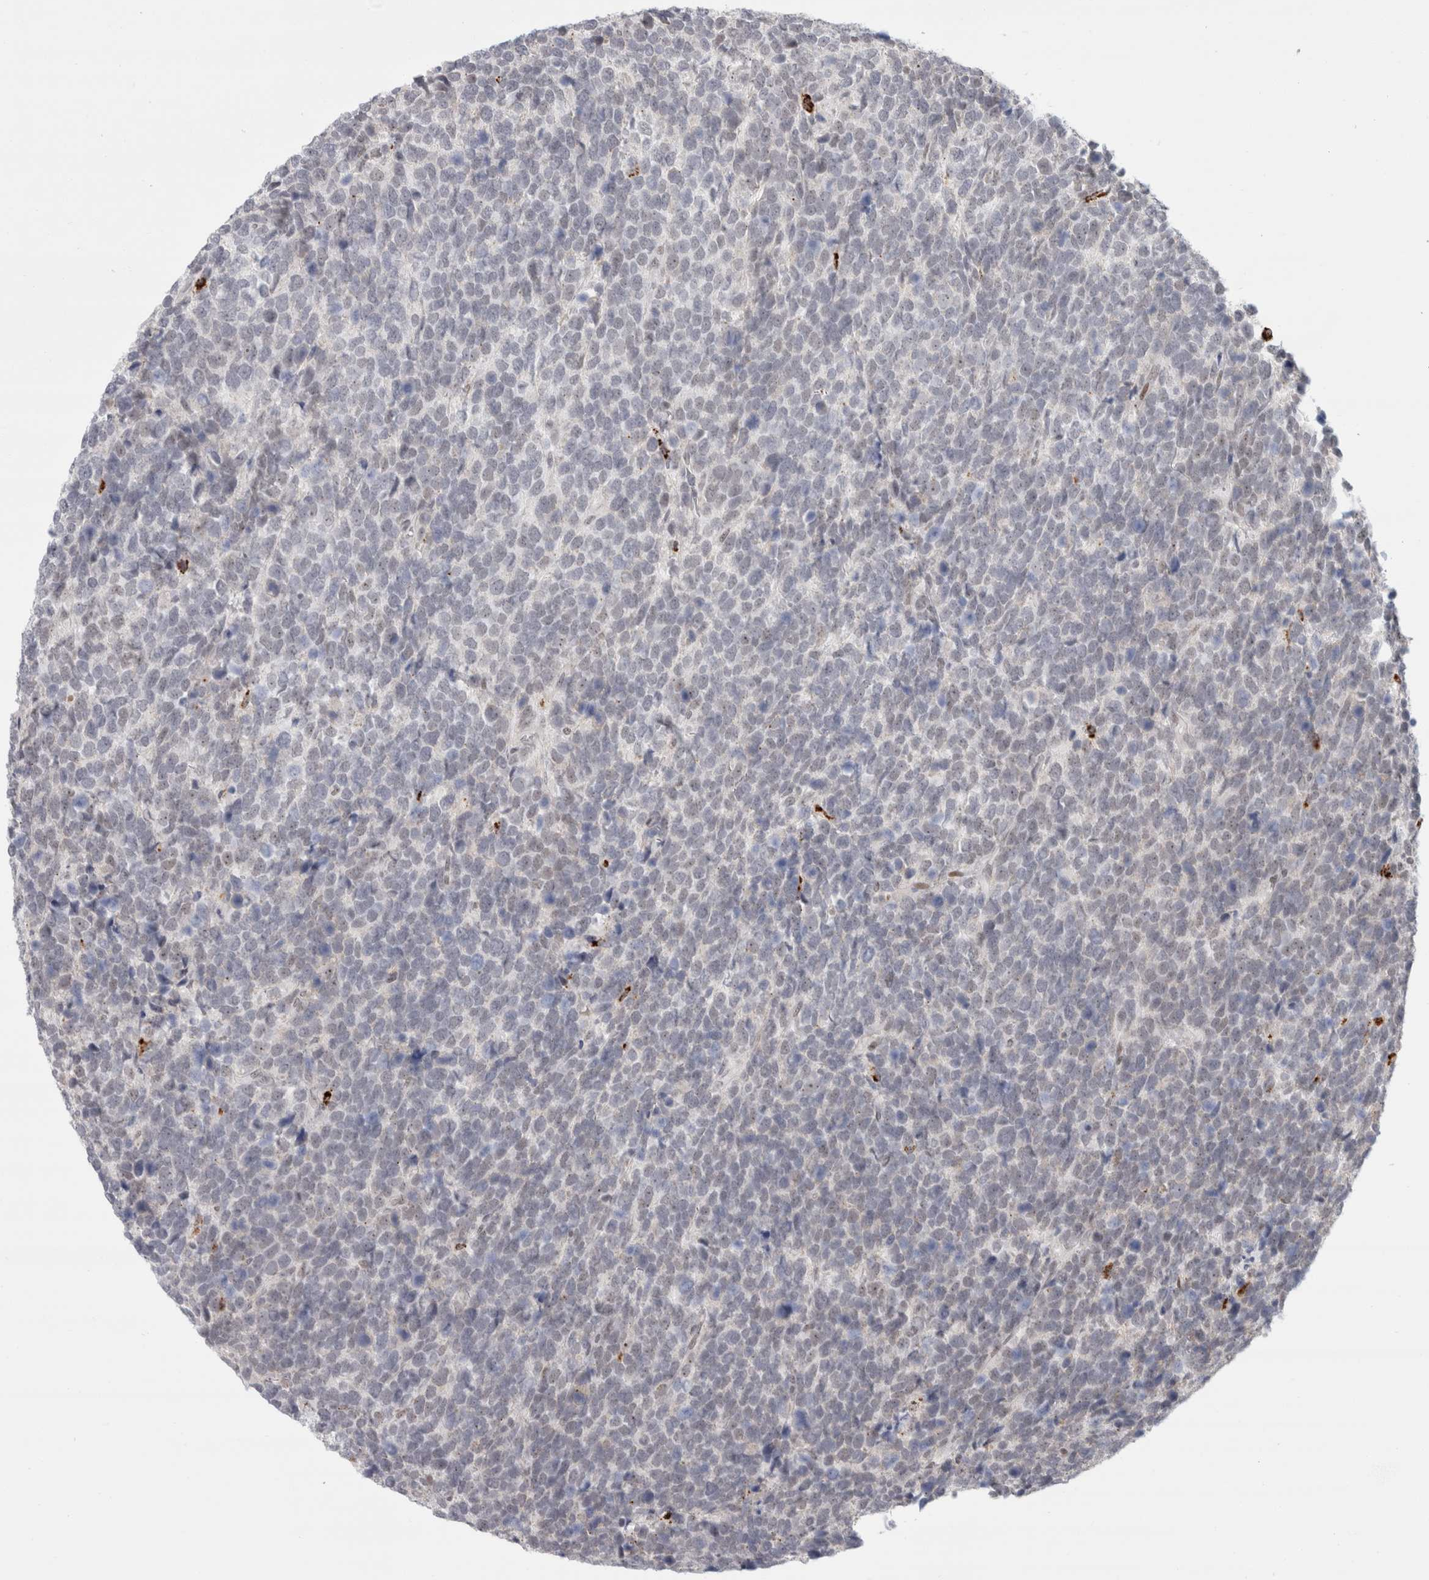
{"staining": {"intensity": "negative", "quantity": "none", "location": "none"}, "tissue": "urothelial cancer", "cell_type": "Tumor cells", "image_type": "cancer", "snomed": [{"axis": "morphology", "description": "Urothelial carcinoma, High grade"}, {"axis": "topography", "description": "Urinary bladder"}], "caption": "This is an immunohistochemistry photomicrograph of urothelial cancer. There is no expression in tumor cells.", "gene": "SENP6", "patient": {"sex": "female", "age": 82}}